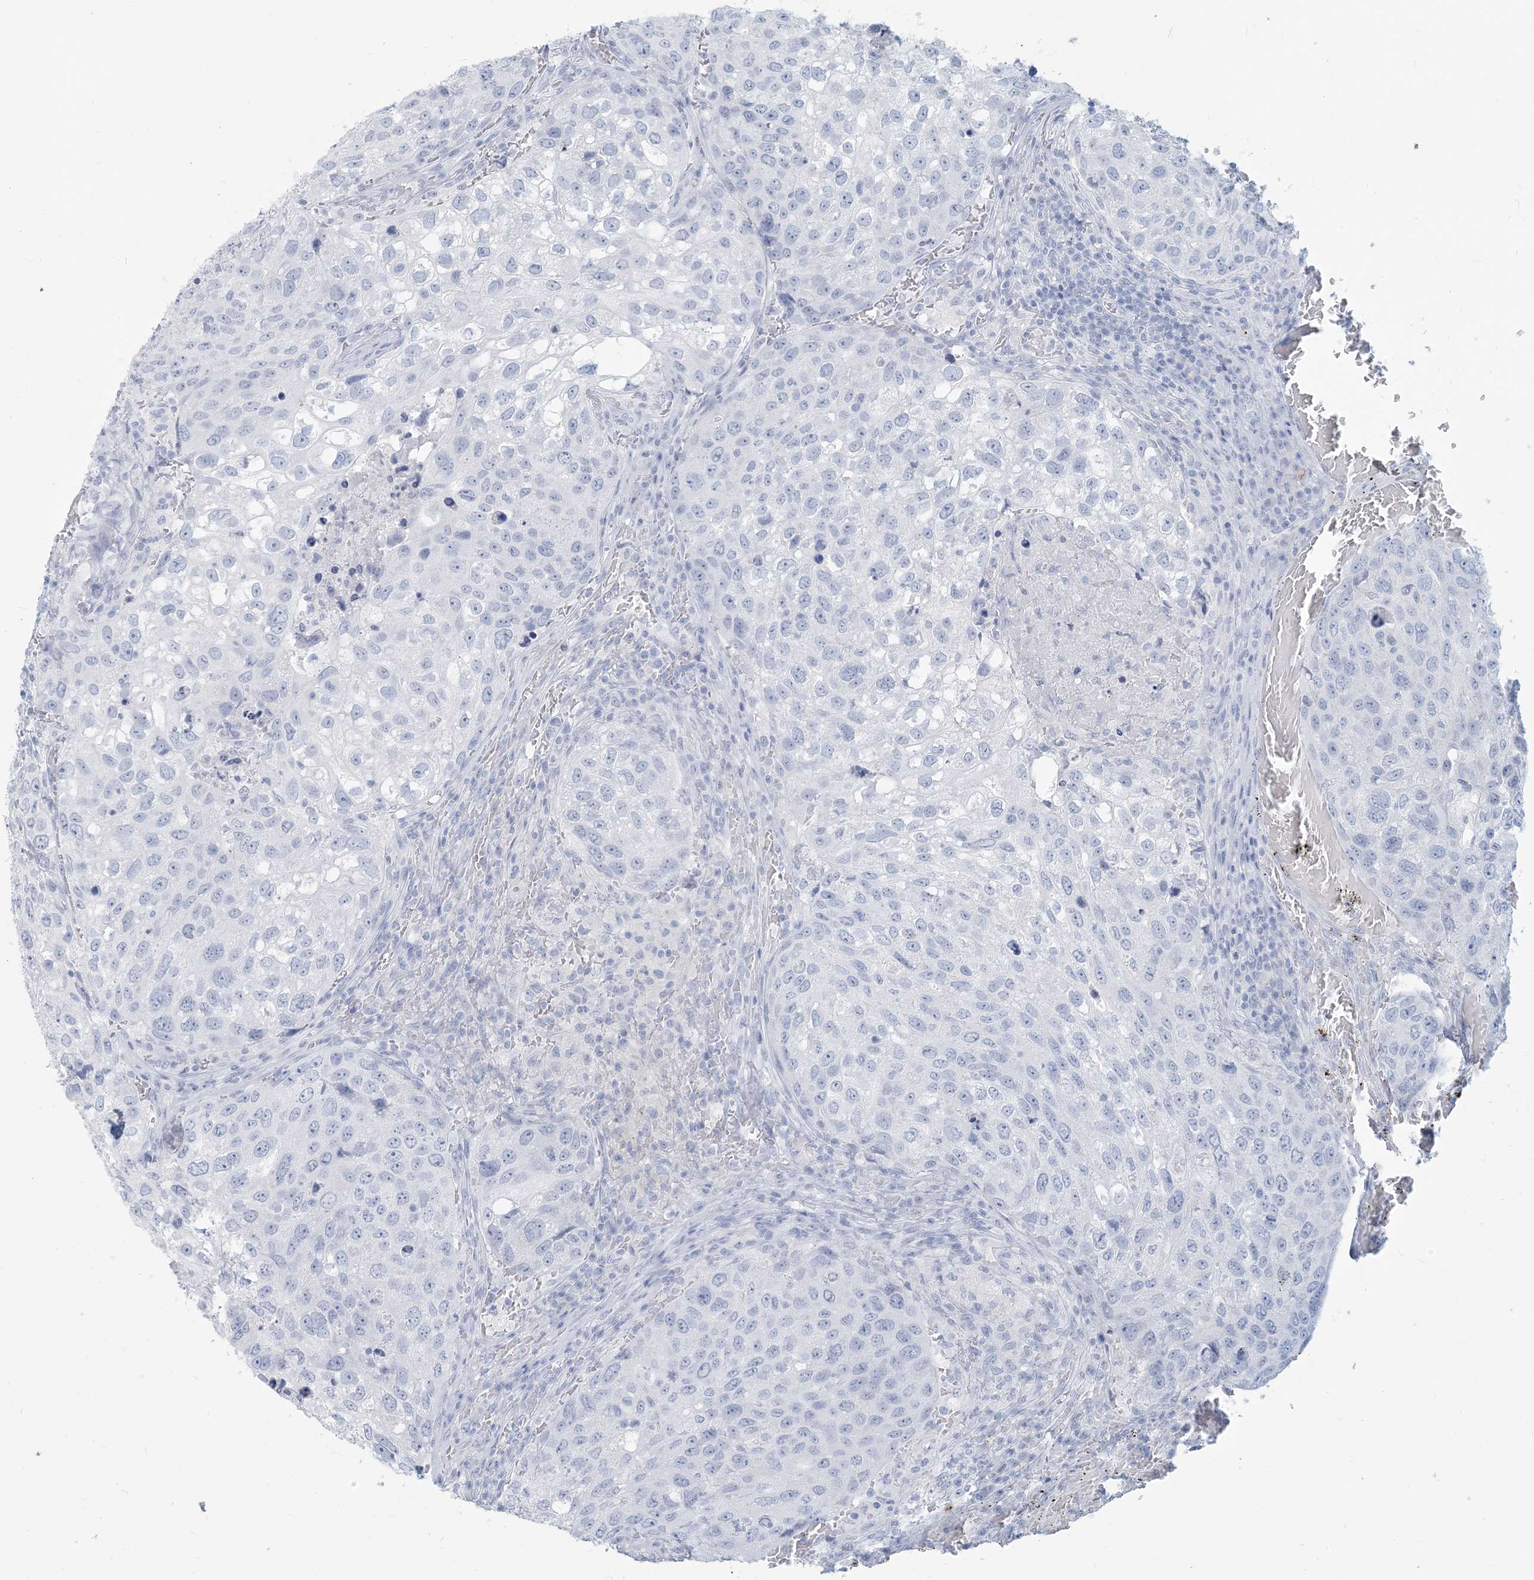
{"staining": {"intensity": "negative", "quantity": "none", "location": "none"}, "tissue": "urothelial cancer", "cell_type": "Tumor cells", "image_type": "cancer", "snomed": [{"axis": "morphology", "description": "Urothelial carcinoma, High grade"}, {"axis": "topography", "description": "Lymph node"}, {"axis": "topography", "description": "Urinary bladder"}], "caption": "DAB (3,3'-diaminobenzidine) immunohistochemical staining of human high-grade urothelial carcinoma displays no significant positivity in tumor cells. Nuclei are stained in blue.", "gene": "HLA-DRB1", "patient": {"sex": "male", "age": 51}}